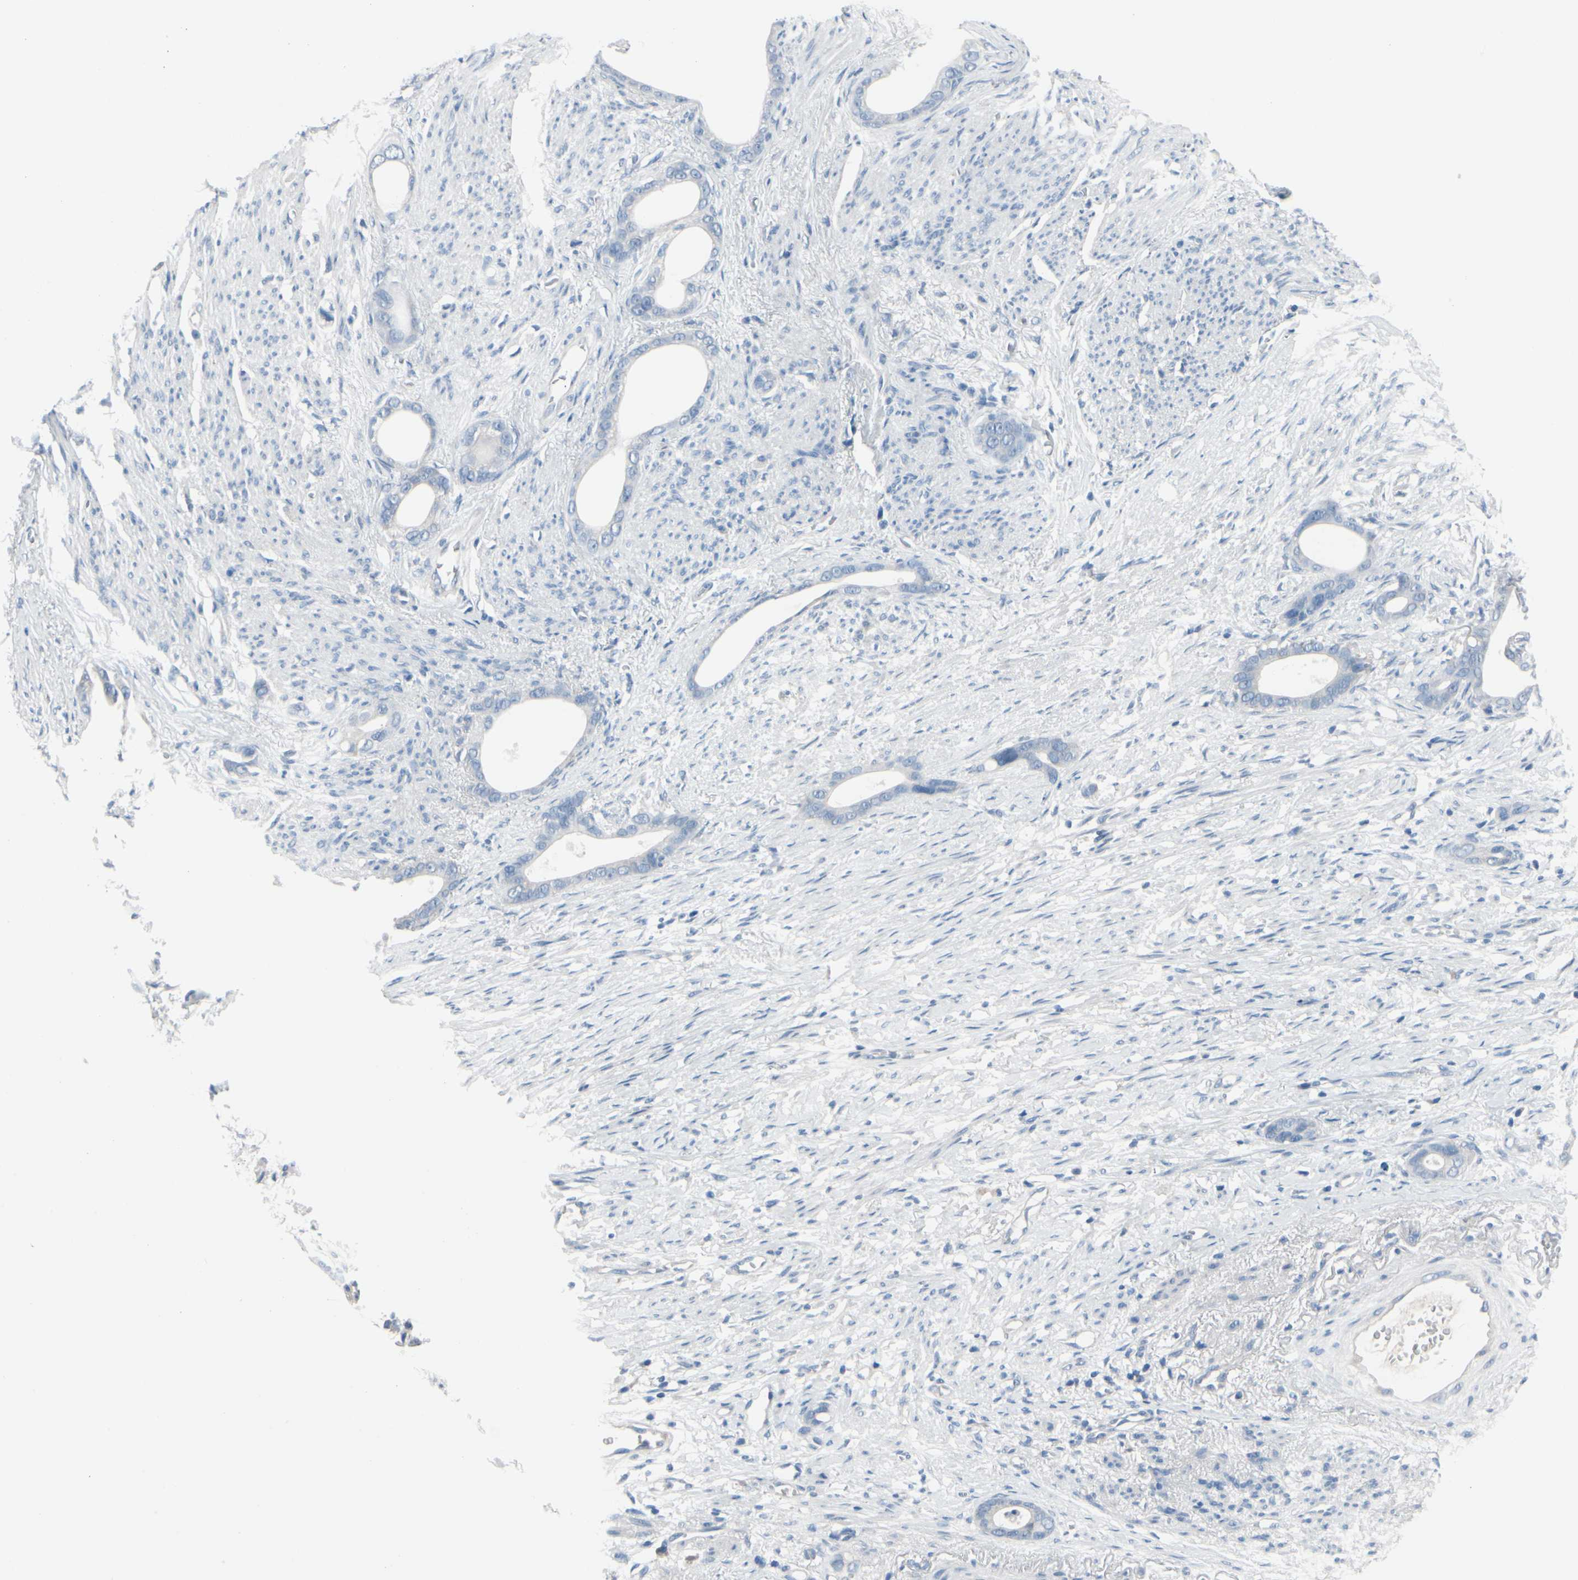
{"staining": {"intensity": "negative", "quantity": "none", "location": "none"}, "tissue": "stomach cancer", "cell_type": "Tumor cells", "image_type": "cancer", "snomed": [{"axis": "morphology", "description": "Adenocarcinoma, NOS"}, {"axis": "topography", "description": "Stomach"}], "caption": "Immunohistochemistry (IHC) of adenocarcinoma (stomach) exhibits no expression in tumor cells.", "gene": "PGR", "patient": {"sex": "female", "age": 75}}